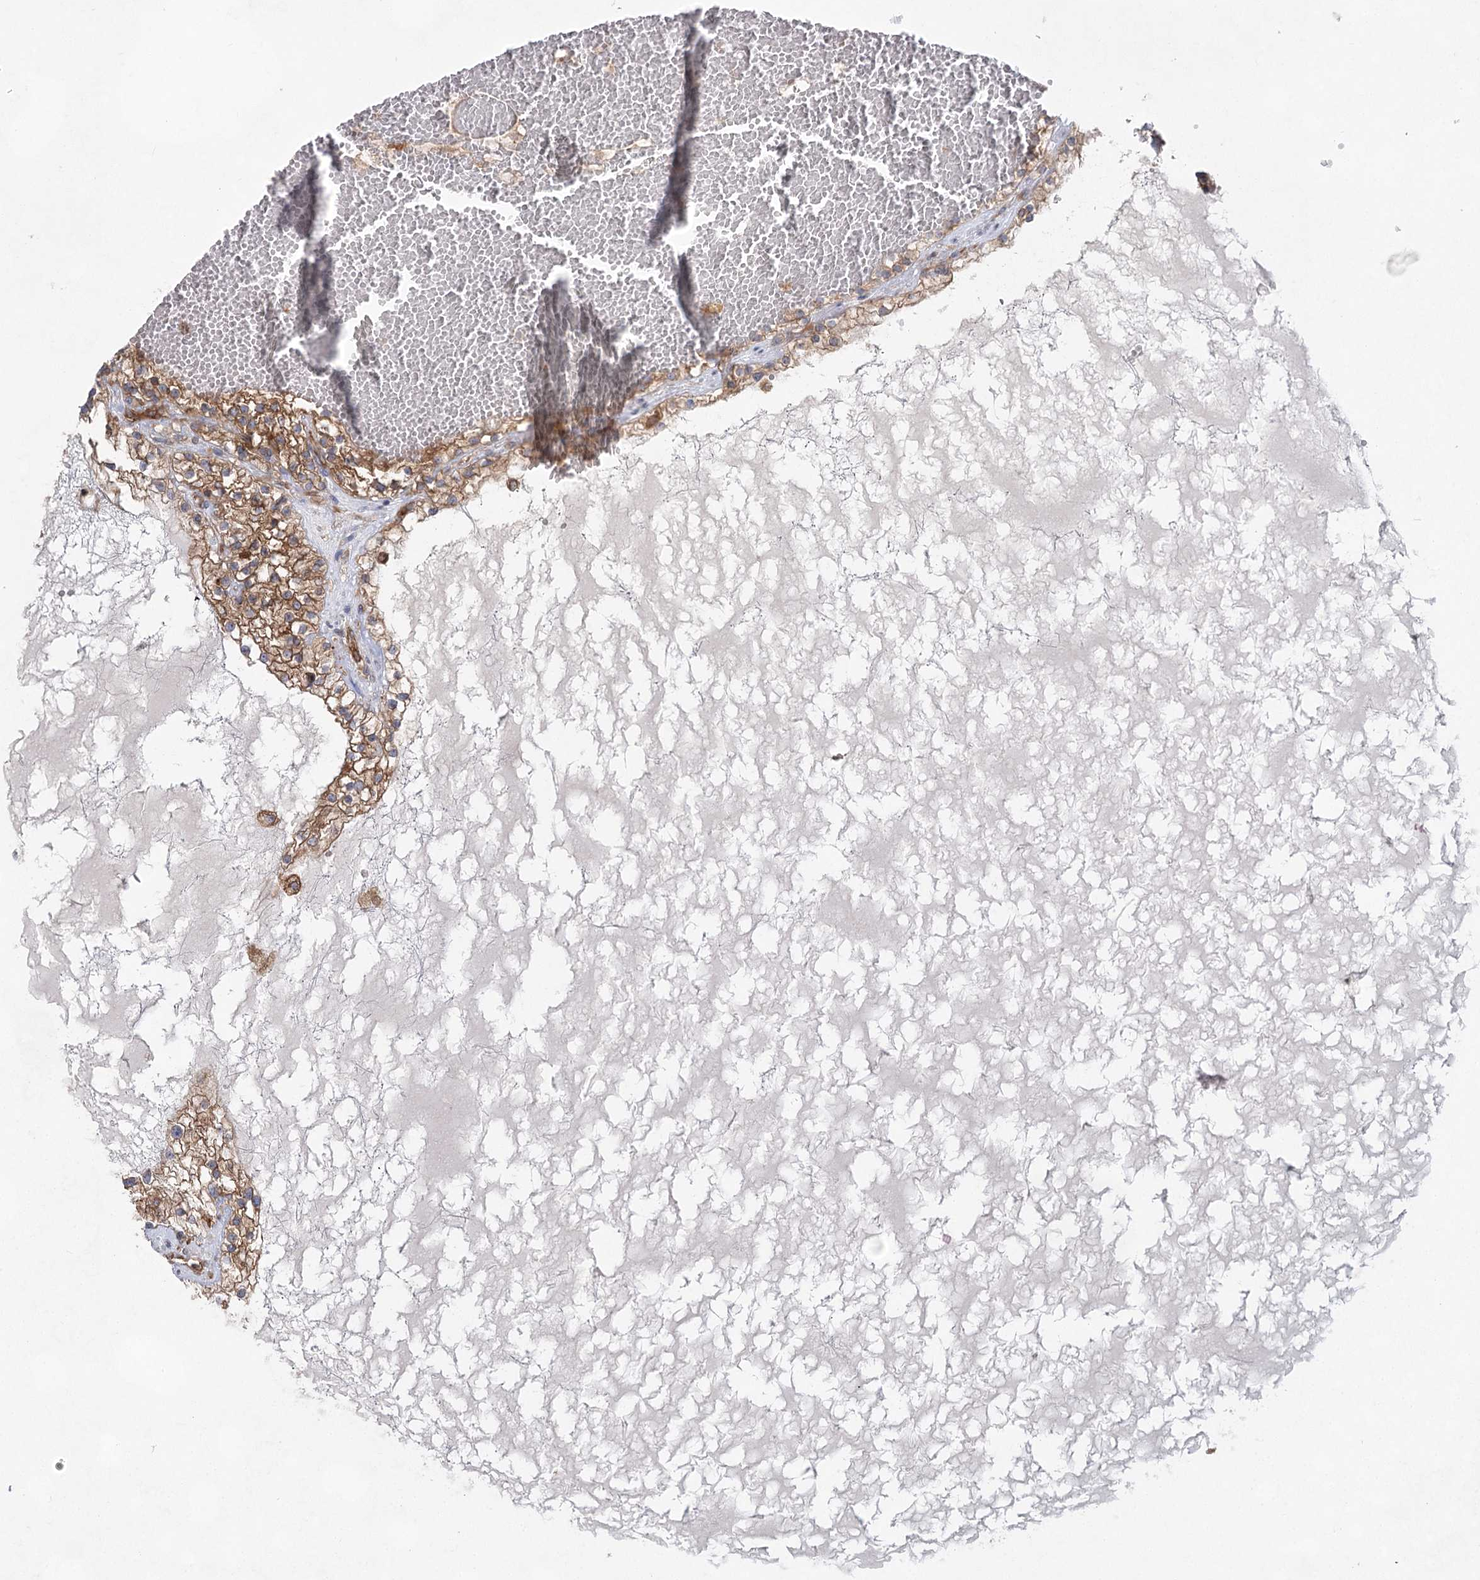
{"staining": {"intensity": "moderate", "quantity": ">75%", "location": "cytoplasmic/membranous"}, "tissue": "renal cancer", "cell_type": "Tumor cells", "image_type": "cancer", "snomed": [{"axis": "morphology", "description": "Normal tissue, NOS"}, {"axis": "morphology", "description": "Adenocarcinoma, NOS"}, {"axis": "topography", "description": "Kidney"}], "caption": "Adenocarcinoma (renal) stained with IHC reveals moderate cytoplasmic/membranous positivity in about >75% of tumor cells.", "gene": "EIF3A", "patient": {"sex": "male", "age": 68}}